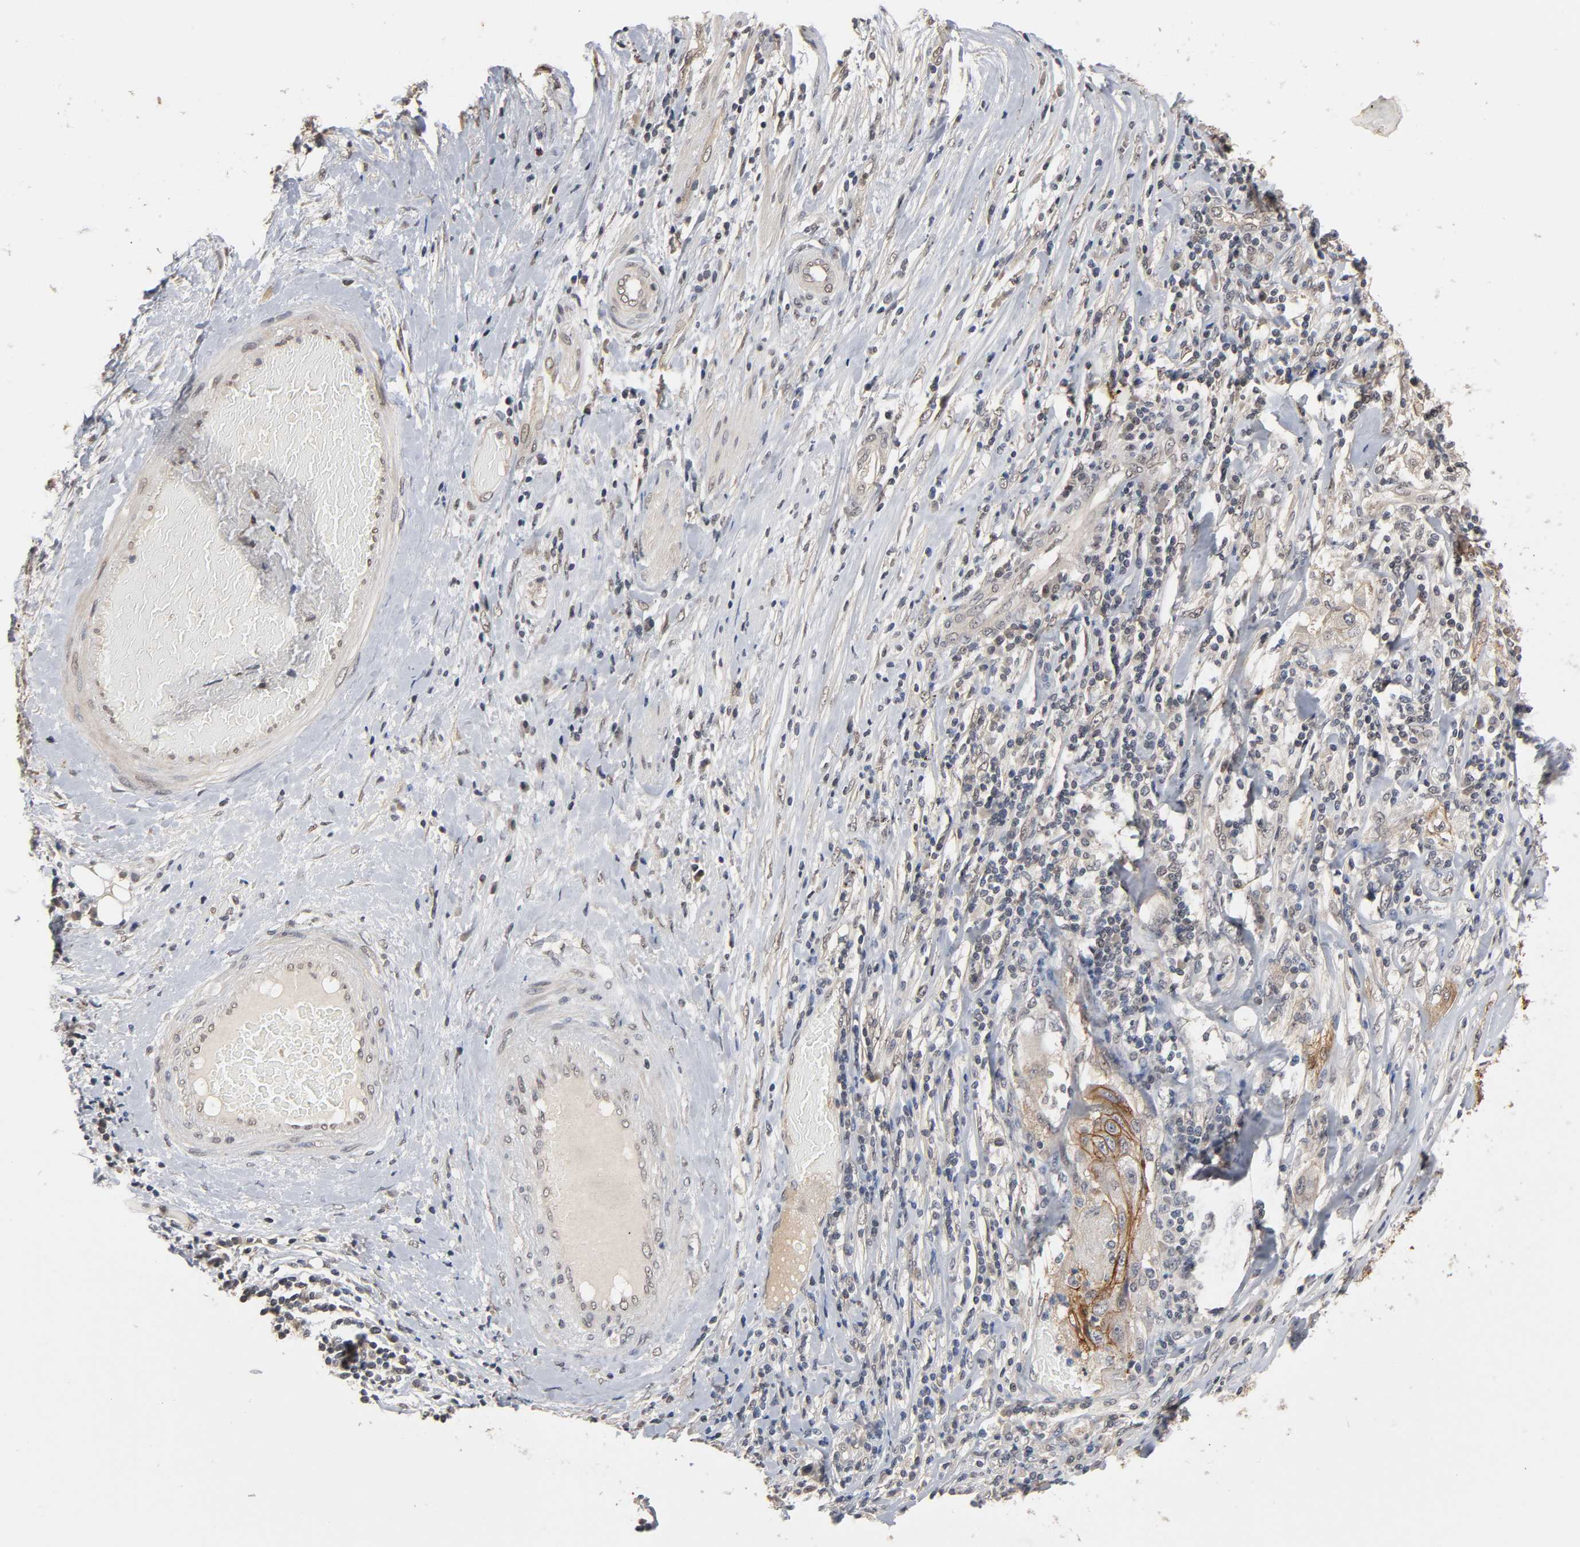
{"staining": {"intensity": "strong", "quantity": "25%-75%", "location": "cytoplasmic/membranous"}, "tissue": "lung cancer", "cell_type": "Tumor cells", "image_type": "cancer", "snomed": [{"axis": "morphology", "description": "Inflammation, NOS"}, {"axis": "morphology", "description": "Squamous cell carcinoma, NOS"}, {"axis": "topography", "description": "Lymph node"}, {"axis": "topography", "description": "Soft tissue"}, {"axis": "topography", "description": "Lung"}], "caption": "This is a photomicrograph of immunohistochemistry (IHC) staining of lung squamous cell carcinoma, which shows strong positivity in the cytoplasmic/membranous of tumor cells.", "gene": "HTR1E", "patient": {"sex": "male", "age": 66}}